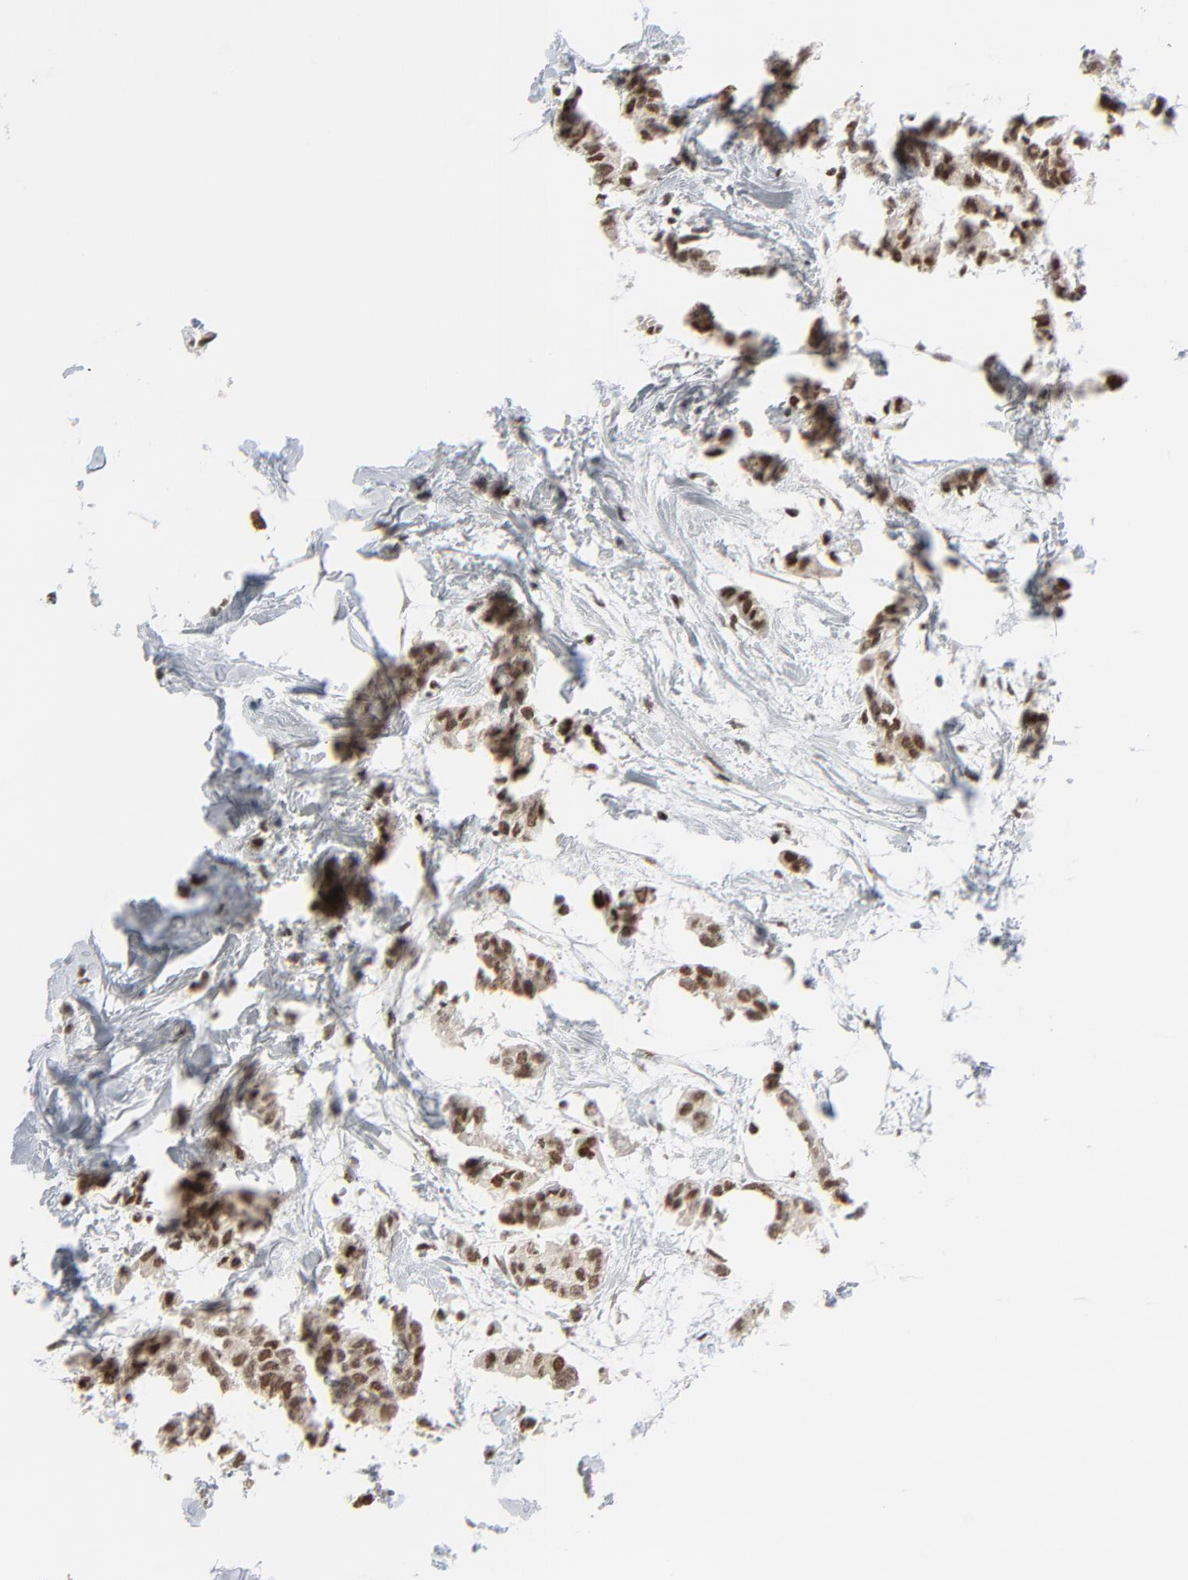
{"staining": {"intensity": "strong", "quantity": ">75%", "location": "nuclear"}, "tissue": "breast cancer", "cell_type": "Tumor cells", "image_type": "cancer", "snomed": [{"axis": "morphology", "description": "Duct carcinoma"}, {"axis": "topography", "description": "Breast"}], "caption": "DAB (3,3'-diaminobenzidine) immunohistochemical staining of human breast cancer (intraductal carcinoma) exhibits strong nuclear protein expression in about >75% of tumor cells.", "gene": "CUX1", "patient": {"sex": "female", "age": 84}}